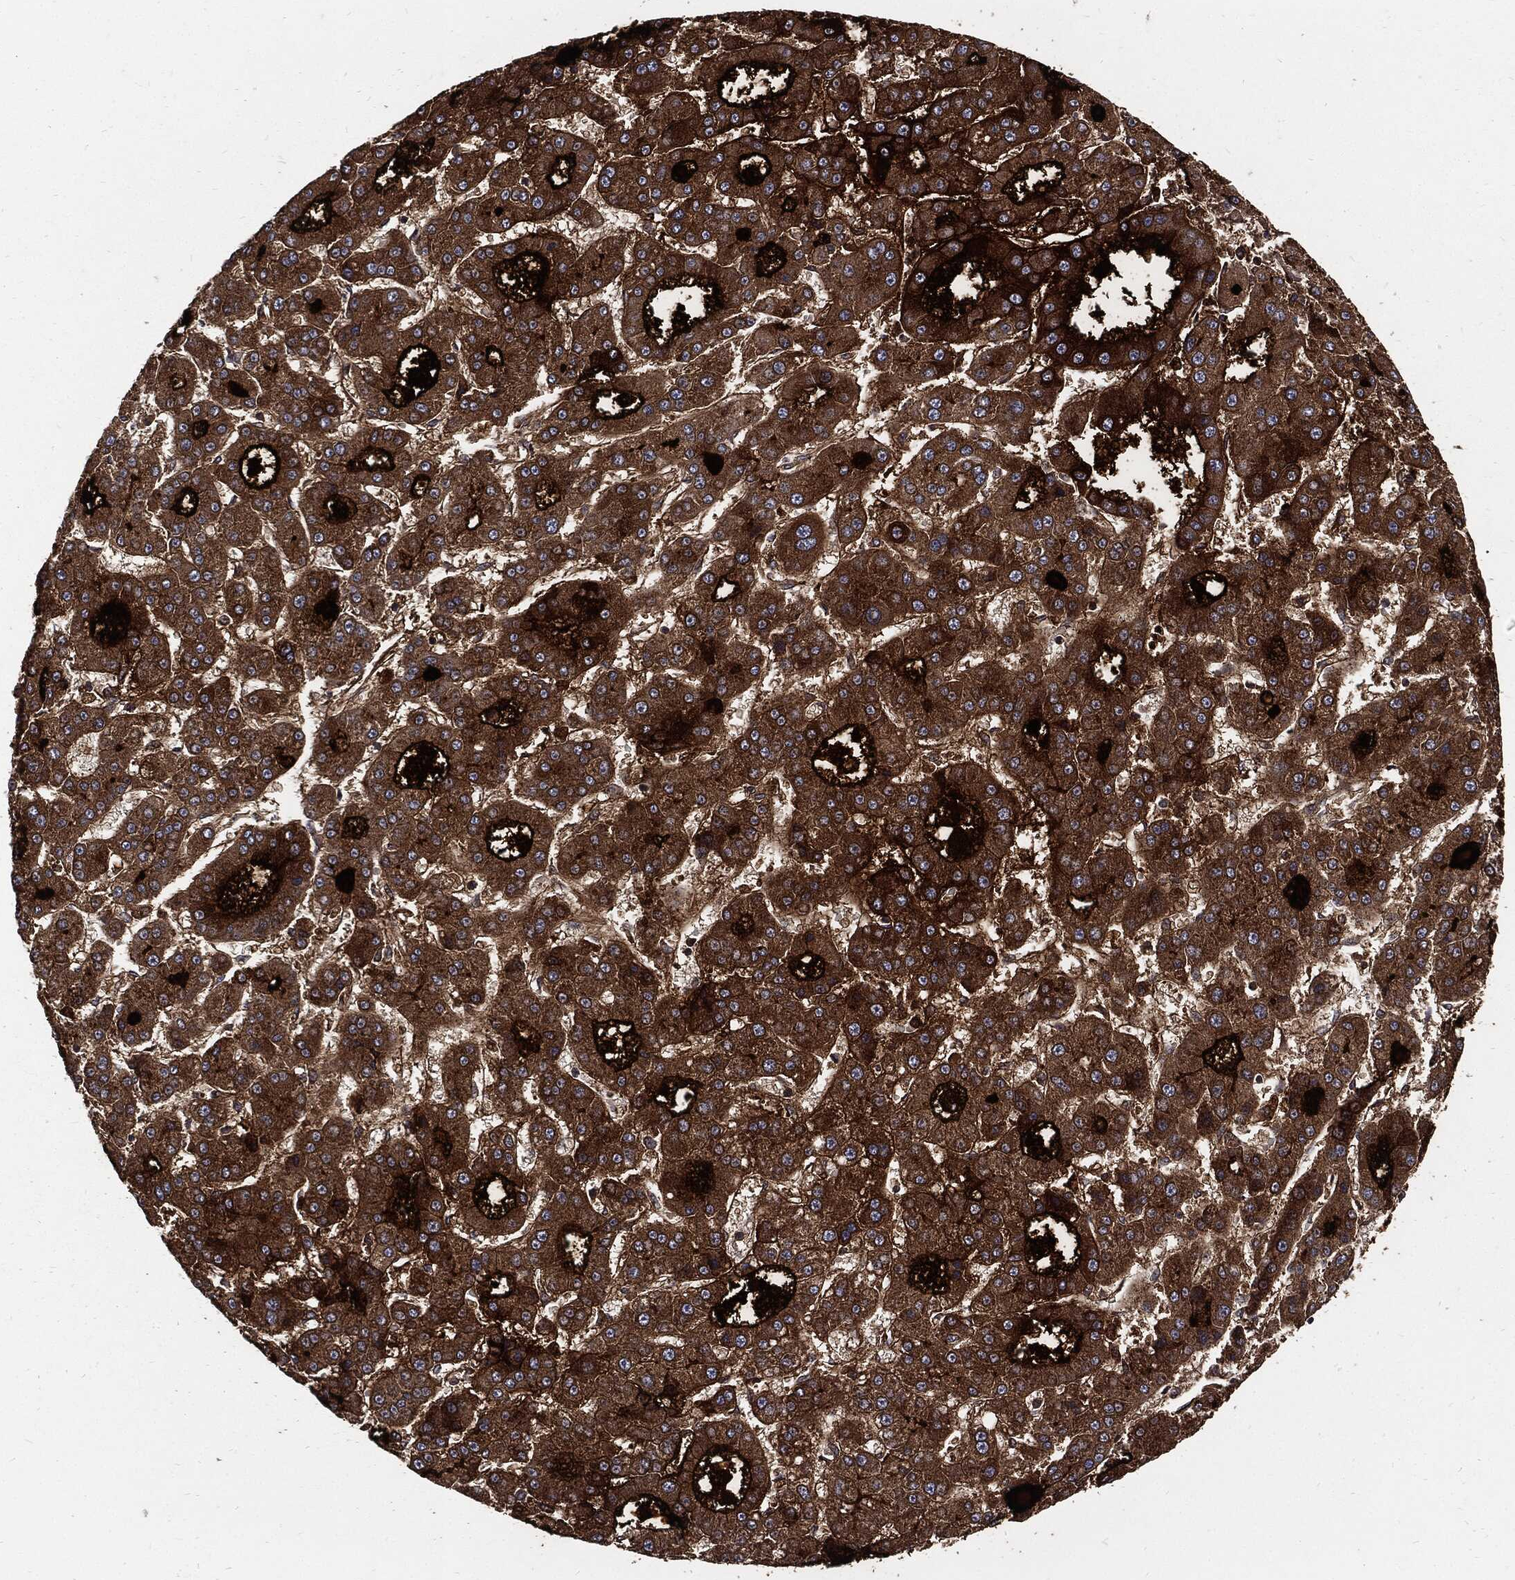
{"staining": {"intensity": "strong", "quantity": ">75%", "location": "cytoplasmic/membranous"}, "tissue": "liver cancer", "cell_type": "Tumor cells", "image_type": "cancer", "snomed": [{"axis": "morphology", "description": "Carcinoma, Hepatocellular, NOS"}, {"axis": "topography", "description": "Liver"}], "caption": "Liver cancer stained for a protein exhibits strong cytoplasmic/membranous positivity in tumor cells. (IHC, brightfield microscopy, high magnification).", "gene": "CLU", "patient": {"sex": "male", "age": 70}}